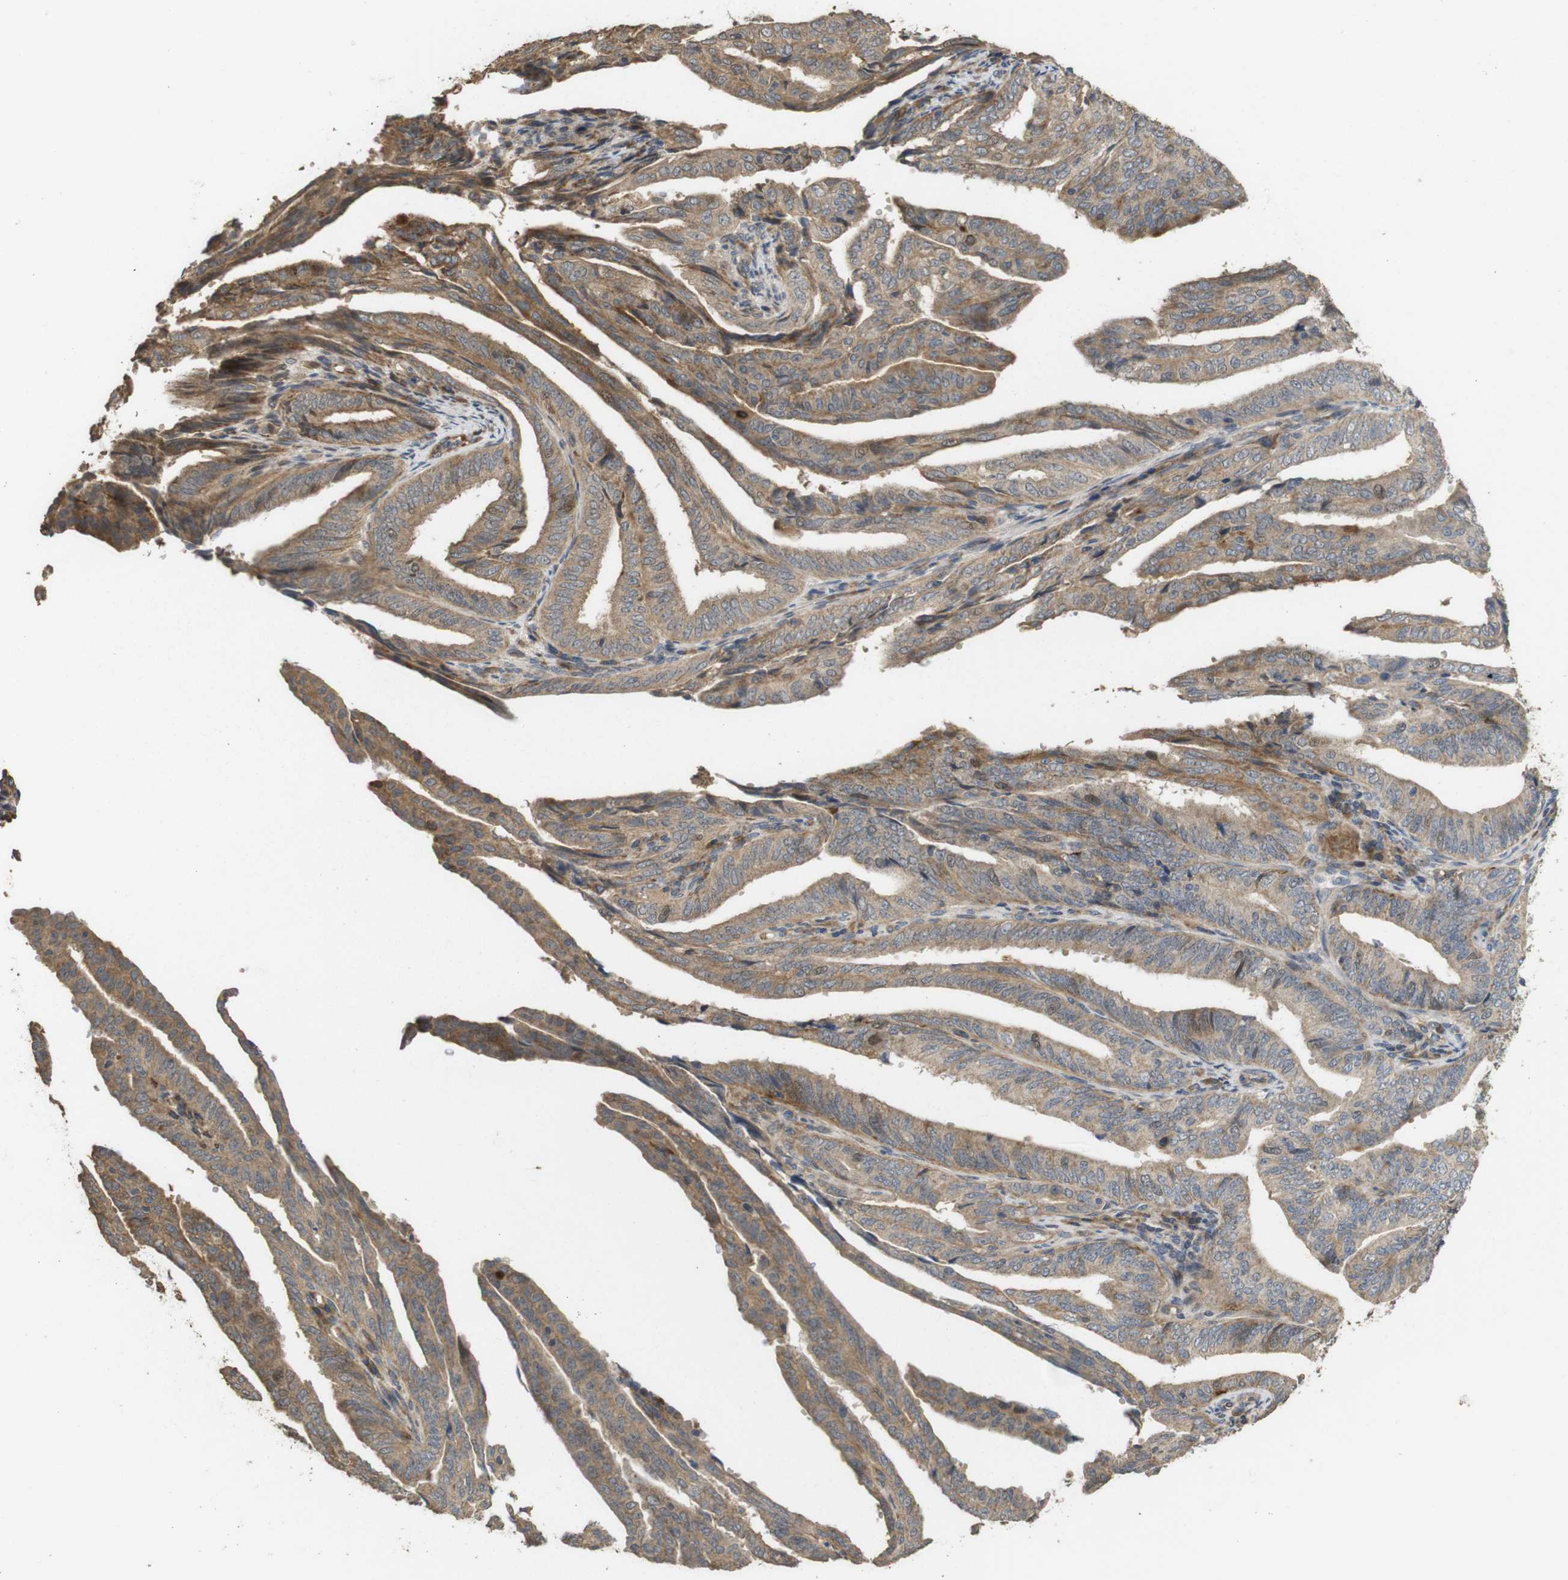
{"staining": {"intensity": "moderate", "quantity": ">75%", "location": "cytoplasmic/membranous,nuclear"}, "tissue": "endometrial cancer", "cell_type": "Tumor cells", "image_type": "cancer", "snomed": [{"axis": "morphology", "description": "Adenocarcinoma, NOS"}, {"axis": "topography", "description": "Endometrium"}], "caption": "A photomicrograph of human endometrial cancer stained for a protein exhibits moderate cytoplasmic/membranous and nuclear brown staining in tumor cells. The protein is shown in brown color, while the nuclei are stained blue.", "gene": "PCDHB10", "patient": {"sex": "female", "age": 58}}